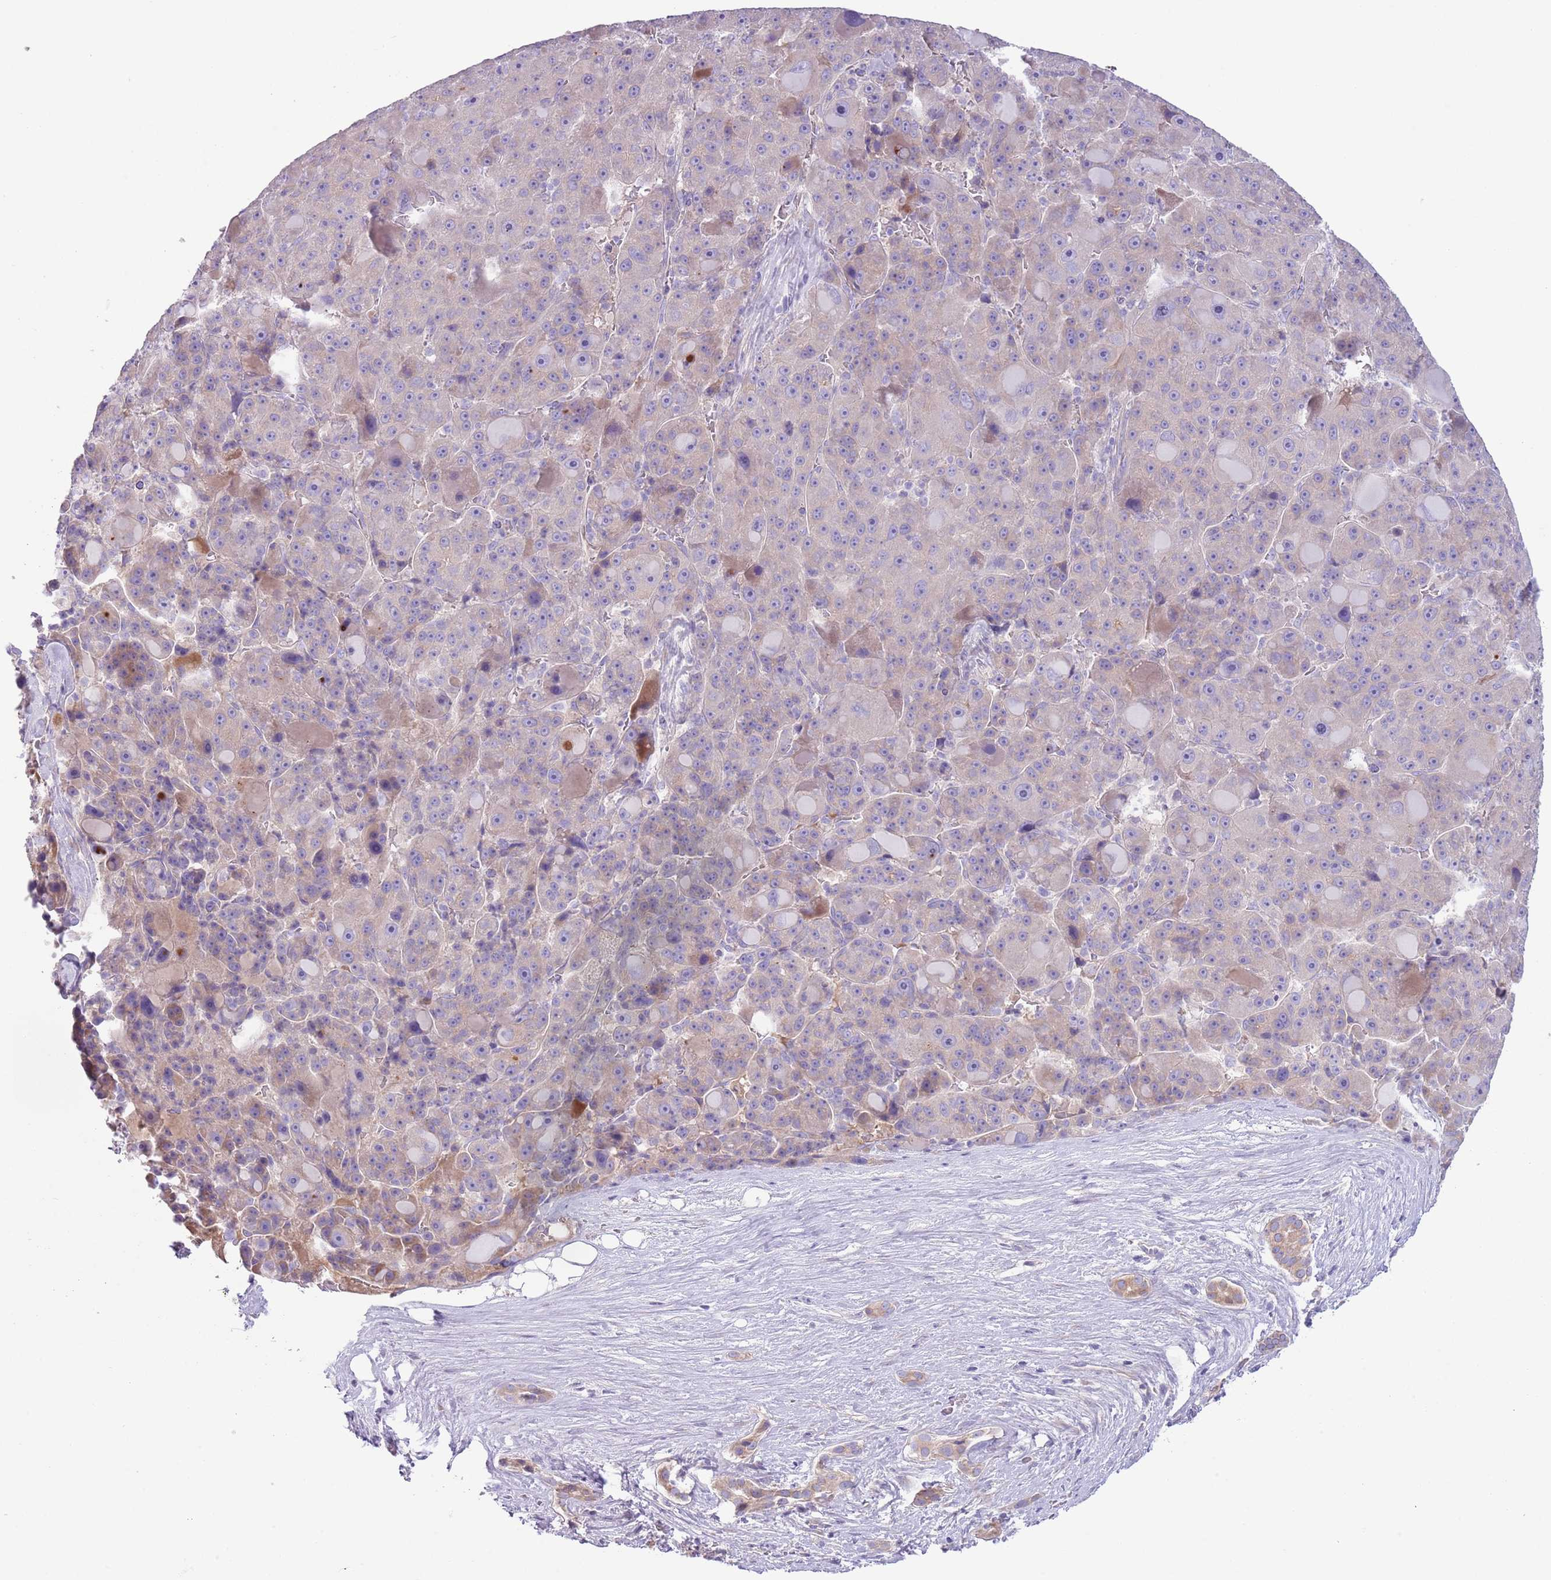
{"staining": {"intensity": "moderate", "quantity": "<25%", "location": "cytoplasmic/membranous"}, "tissue": "liver cancer", "cell_type": "Tumor cells", "image_type": "cancer", "snomed": [{"axis": "morphology", "description": "Carcinoma, Hepatocellular, NOS"}, {"axis": "topography", "description": "Liver"}], "caption": "Liver hepatocellular carcinoma was stained to show a protein in brown. There is low levels of moderate cytoplasmic/membranous expression in about <25% of tumor cells.", "gene": "CFH", "patient": {"sex": "male", "age": 76}}